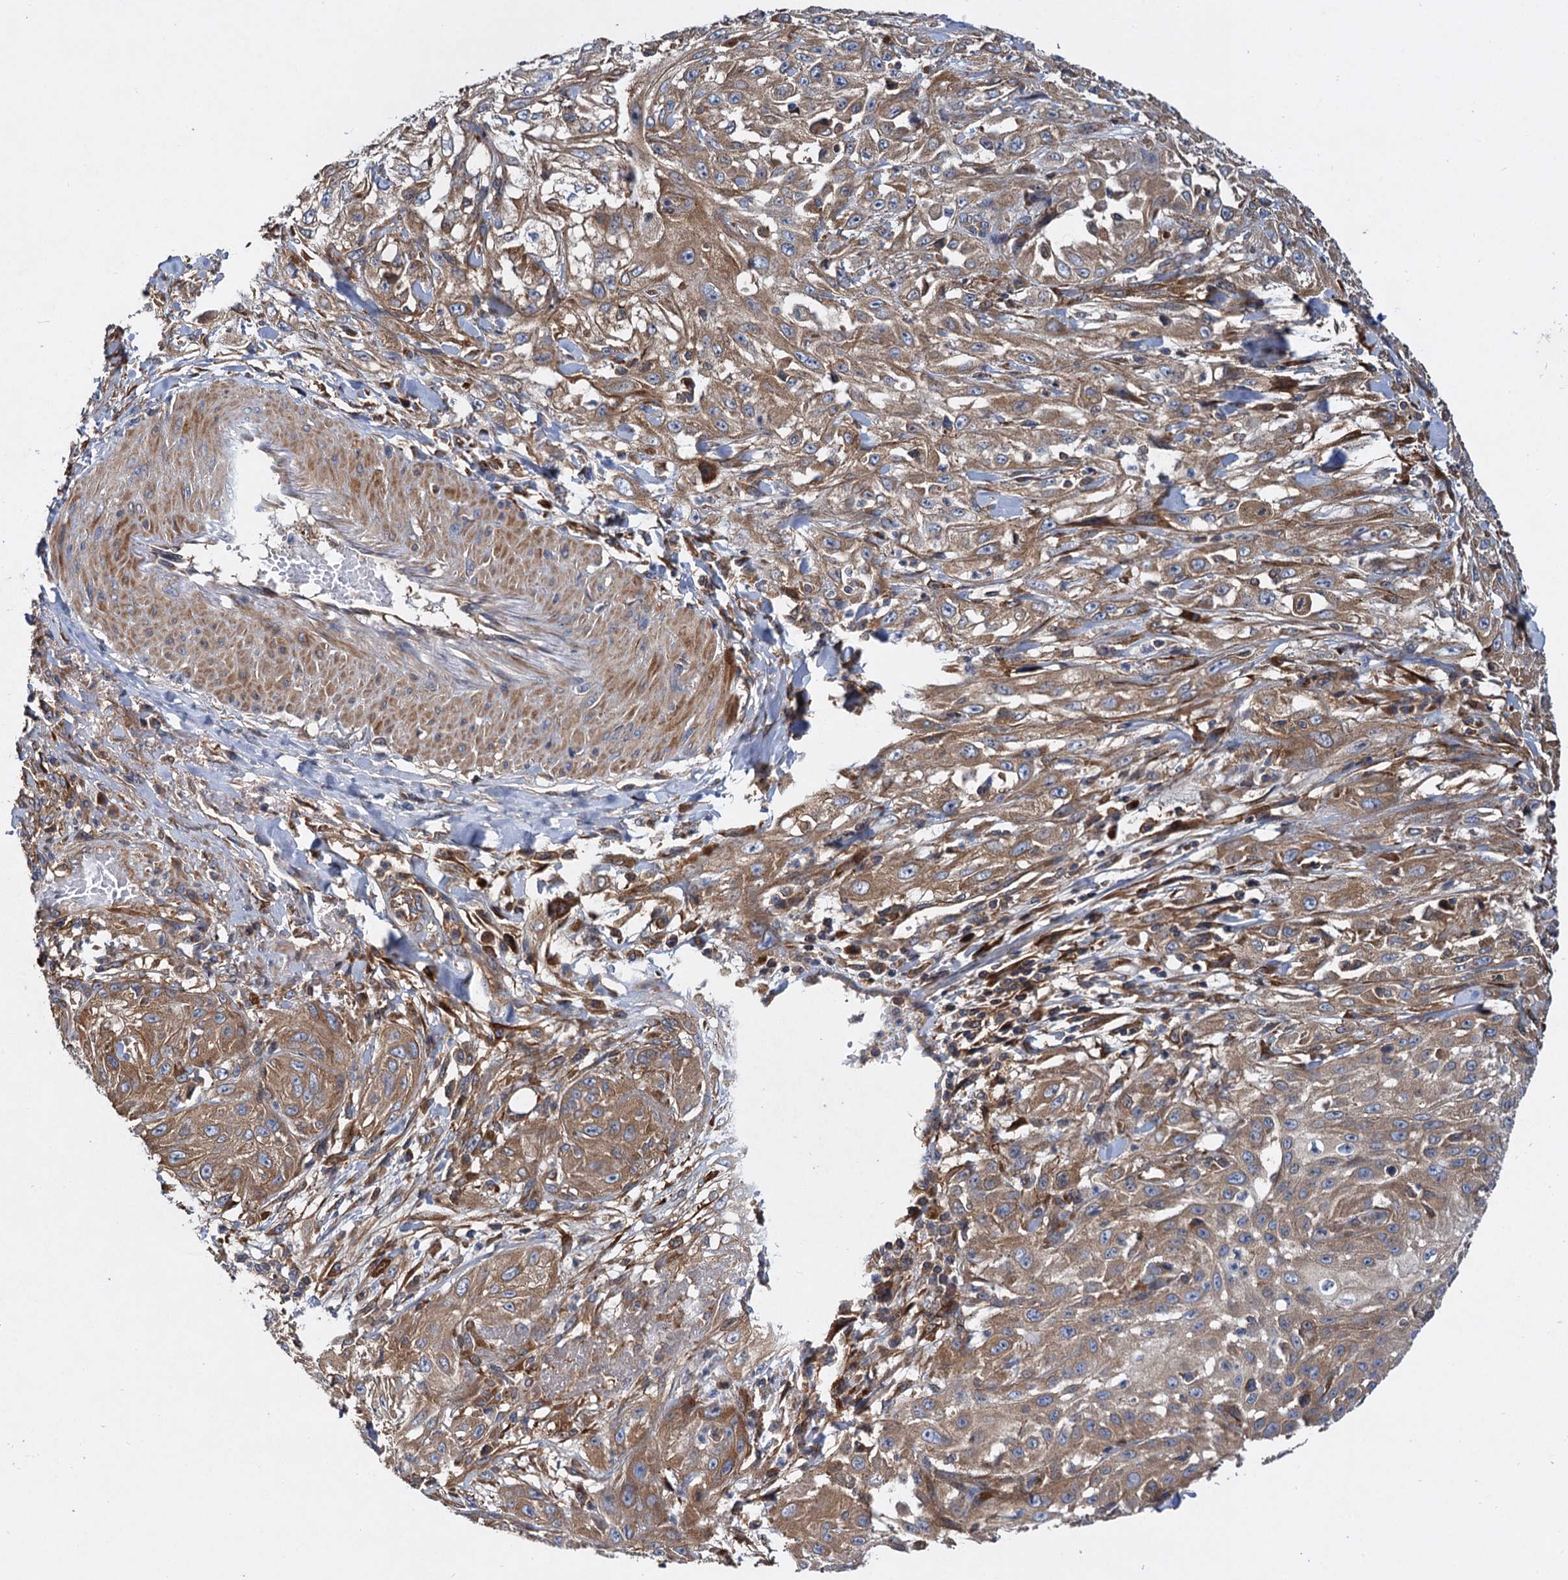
{"staining": {"intensity": "moderate", "quantity": ">75%", "location": "cytoplasmic/membranous"}, "tissue": "skin cancer", "cell_type": "Tumor cells", "image_type": "cancer", "snomed": [{"axis": "morphology", "description": "Squamous cell carcinoma, NOS"}, {"axis": "morphology", "description": "Squamous cell carcinoma, metastatic, NOS"}, {"axis": "topography", "description": "Skin"}, {"axis": "topography", "description": "Lymph node"}], "caption": "The photomicrograph reveals staining of squamous cell carcinoma (skin), revealing moderate cytoplasmic/membranous protein expression (brown color) within tumor cells.", "gene": "ALKBH7", "patient": {"sex": "male", "age": 75}}